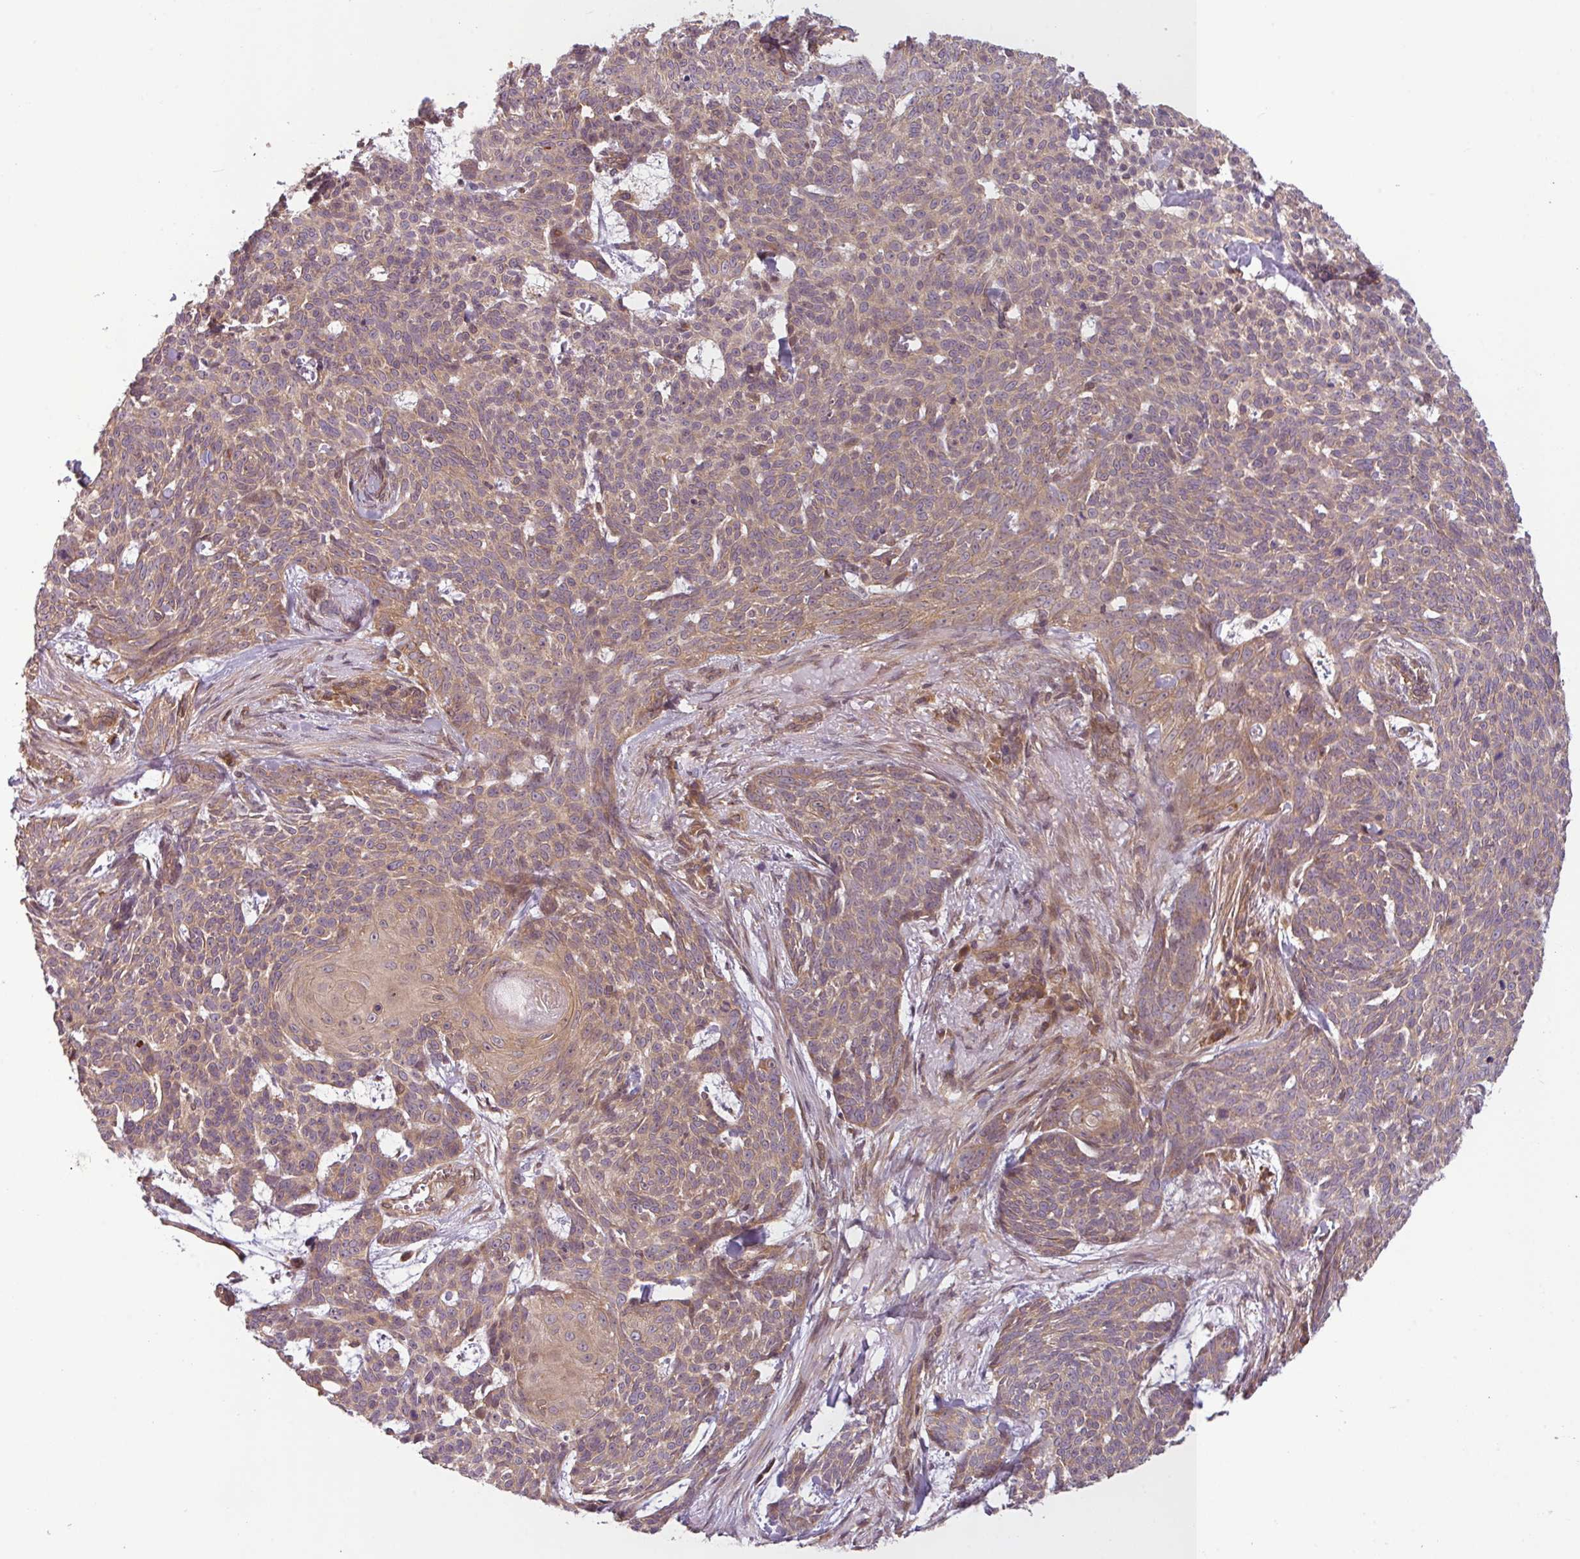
{"staining": {"intensity": "moderate", "quantity": "25%-75%", "location": "cytoplasmic/membranous"}, "tissue": "skin cancer", "cell_type": "Tumor cells", "image_type": "cancer", "snomed": [{"axis": "morphology", "description": "Basal cell carcinoma"}, {"axis": "topography", "description": "Skin"}], "caption": "IHC (DAB) staining of skin cancer (basal cell carcinoma) reveals moderate cytoplasmic/membranous protein positivity in about 25%-75% of tumor cells.", "gene": "RNF31", "patient": {"sex": "female", "age": 93}}